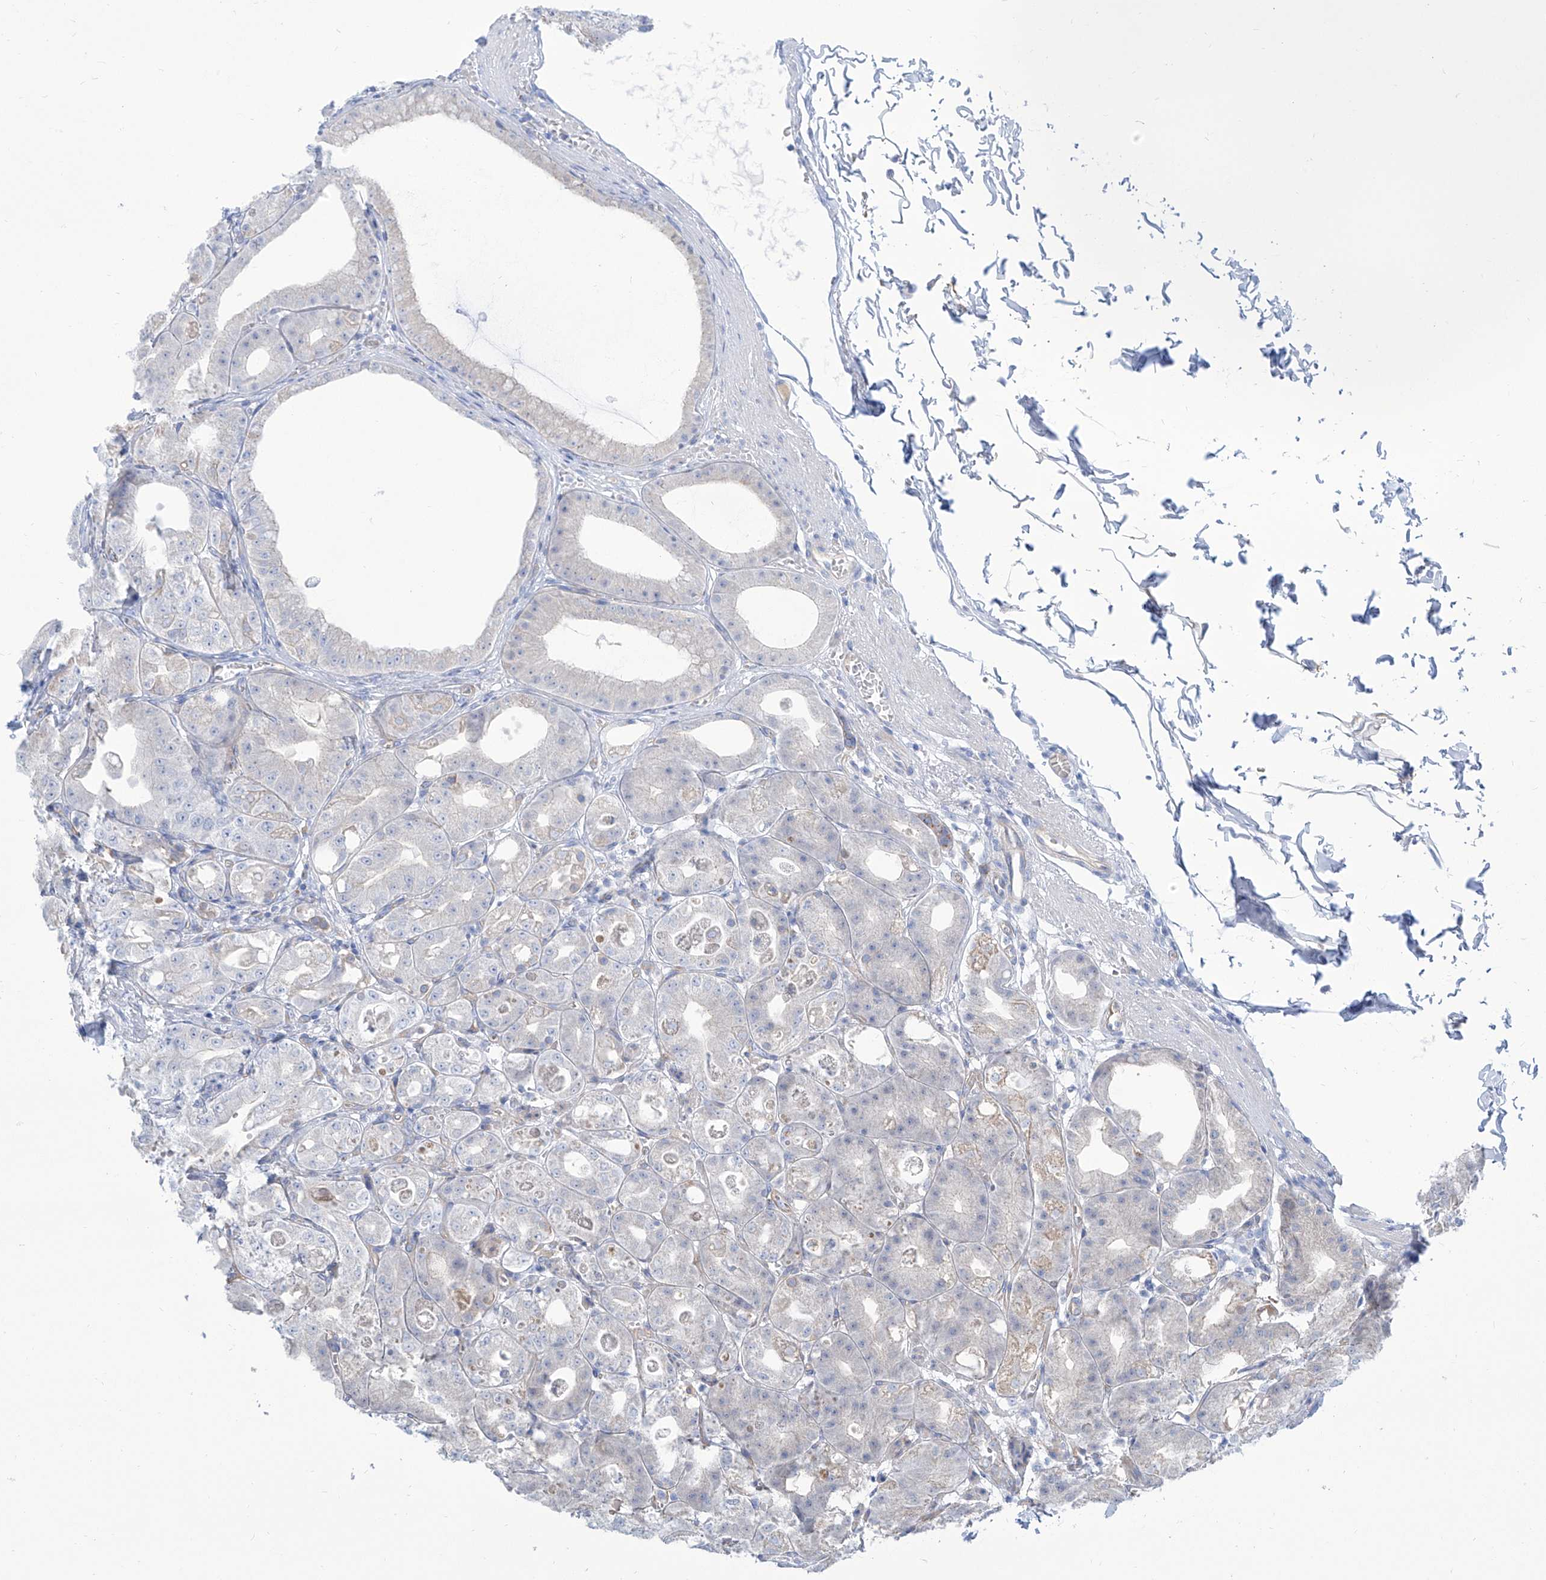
{"staining": {"intensity": "moderate", "quantity": "<25%", "location": "cytoplasmic/membranous"}, "tissue": "stomach", "cell_type": "Glandular cells", "image_type": "normal", "snomed": [{"axis": "morphology", "description": "Normal tissue, NOS"}, {"axis": "topography", "description": "Stomach, lower"}], "caption": "Human stomach stained with a protein marker reveals moderate staining in glandular cells.", "gene": "TMEM209", "patient": {"sex": "male", "age": 71}}